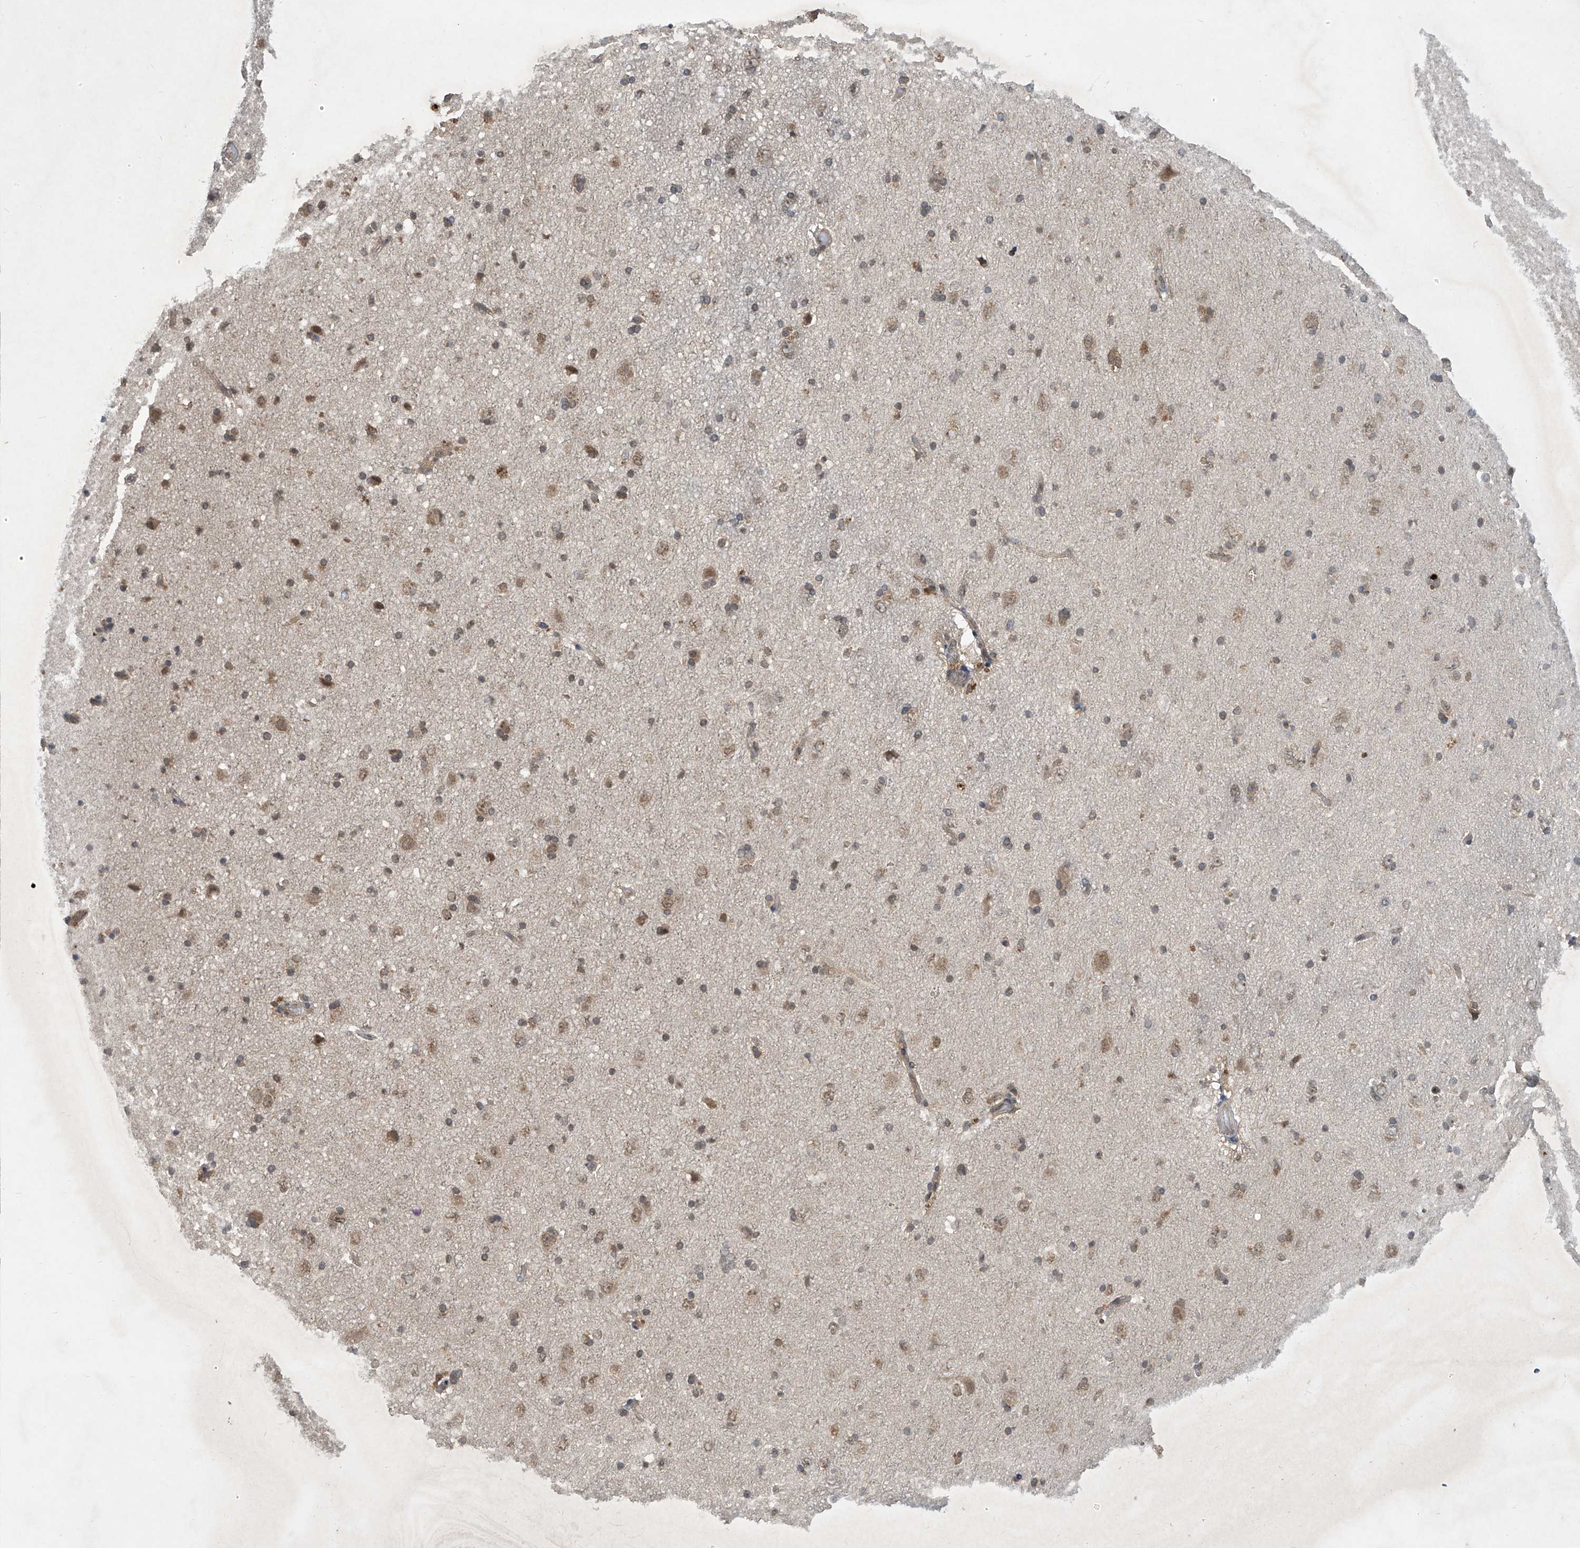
{"staining": {"intensity": "weak", "quantity": ">75%", "location": "cytoplasmic/membranous,nuclear"}, "tissue": "cerebral cortex", "cell_type": "Endothelial cells", "image_type": "normal", "snomed": [{"axis": "morphology", "description": "Normal tissue, NOS"}, {"axis": "topography", "description": "Cerebral cortex"}], "caption": "Protein staining of benign cerebral cortex shows weak cytoplasmic/membranous,nuclear staining in about >75% of endothelial cells.", "gene": "LCOR", "patient": {"sex": "male", "age": 34}}